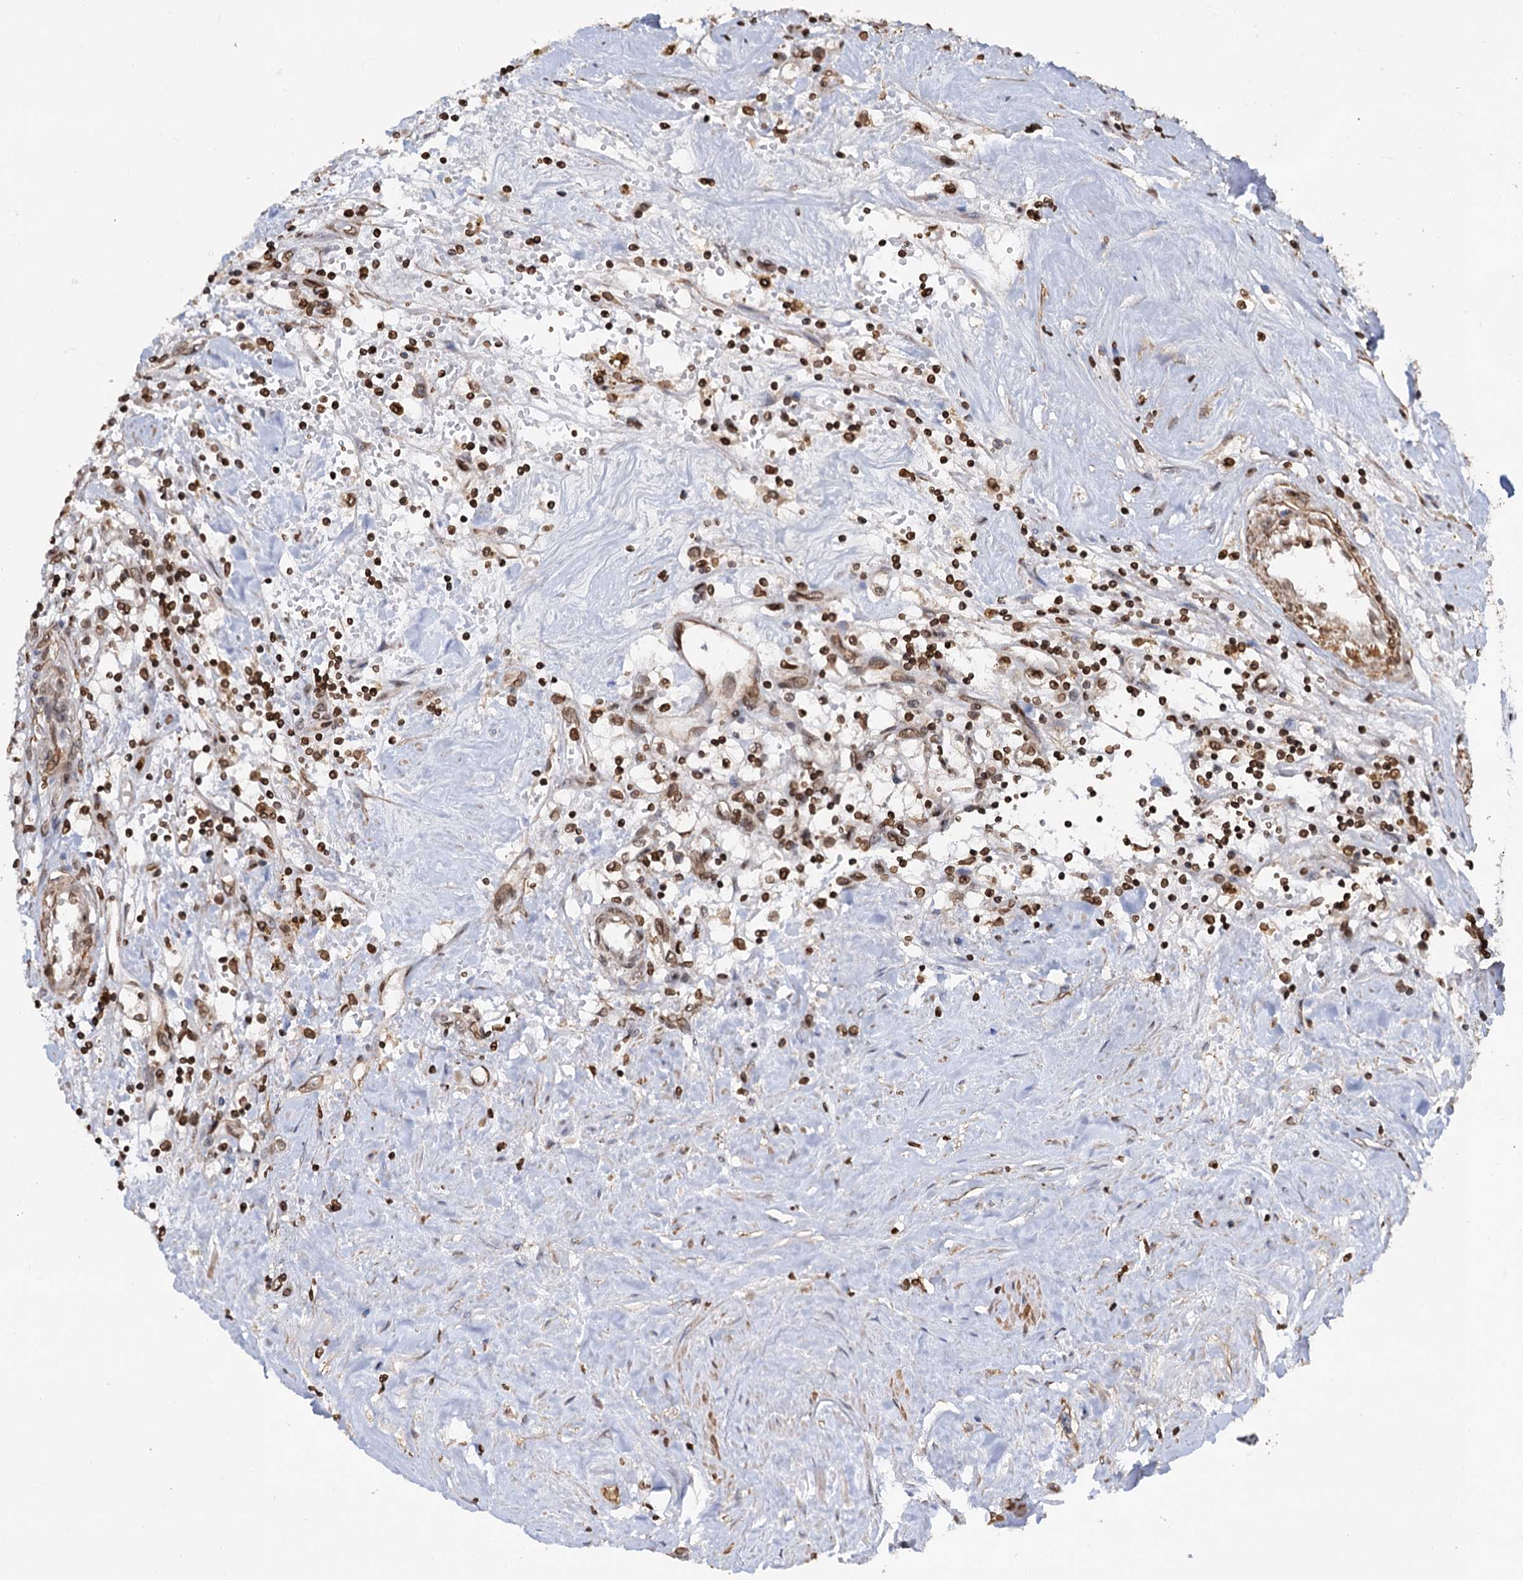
{"staining": {"intensity": "moderate", "quantity": ">75%", "location": "nuclear"}, "tissue": "renal cancer", "cell_type": "Tumor cells", "image_type": "cancer", "snomed": [{"axis": "morphology", "description": "Adenocarcinoma, NOS"}, {"axis": "topography", "description": "Kidney"}], "caption": "Tumor cells display medium levels of moderate nuclear expression in about >75% of cells in renal adenocarcinoma.", "gene": "ZC3H13", "patient": {"sex": "male", "age": 56}}